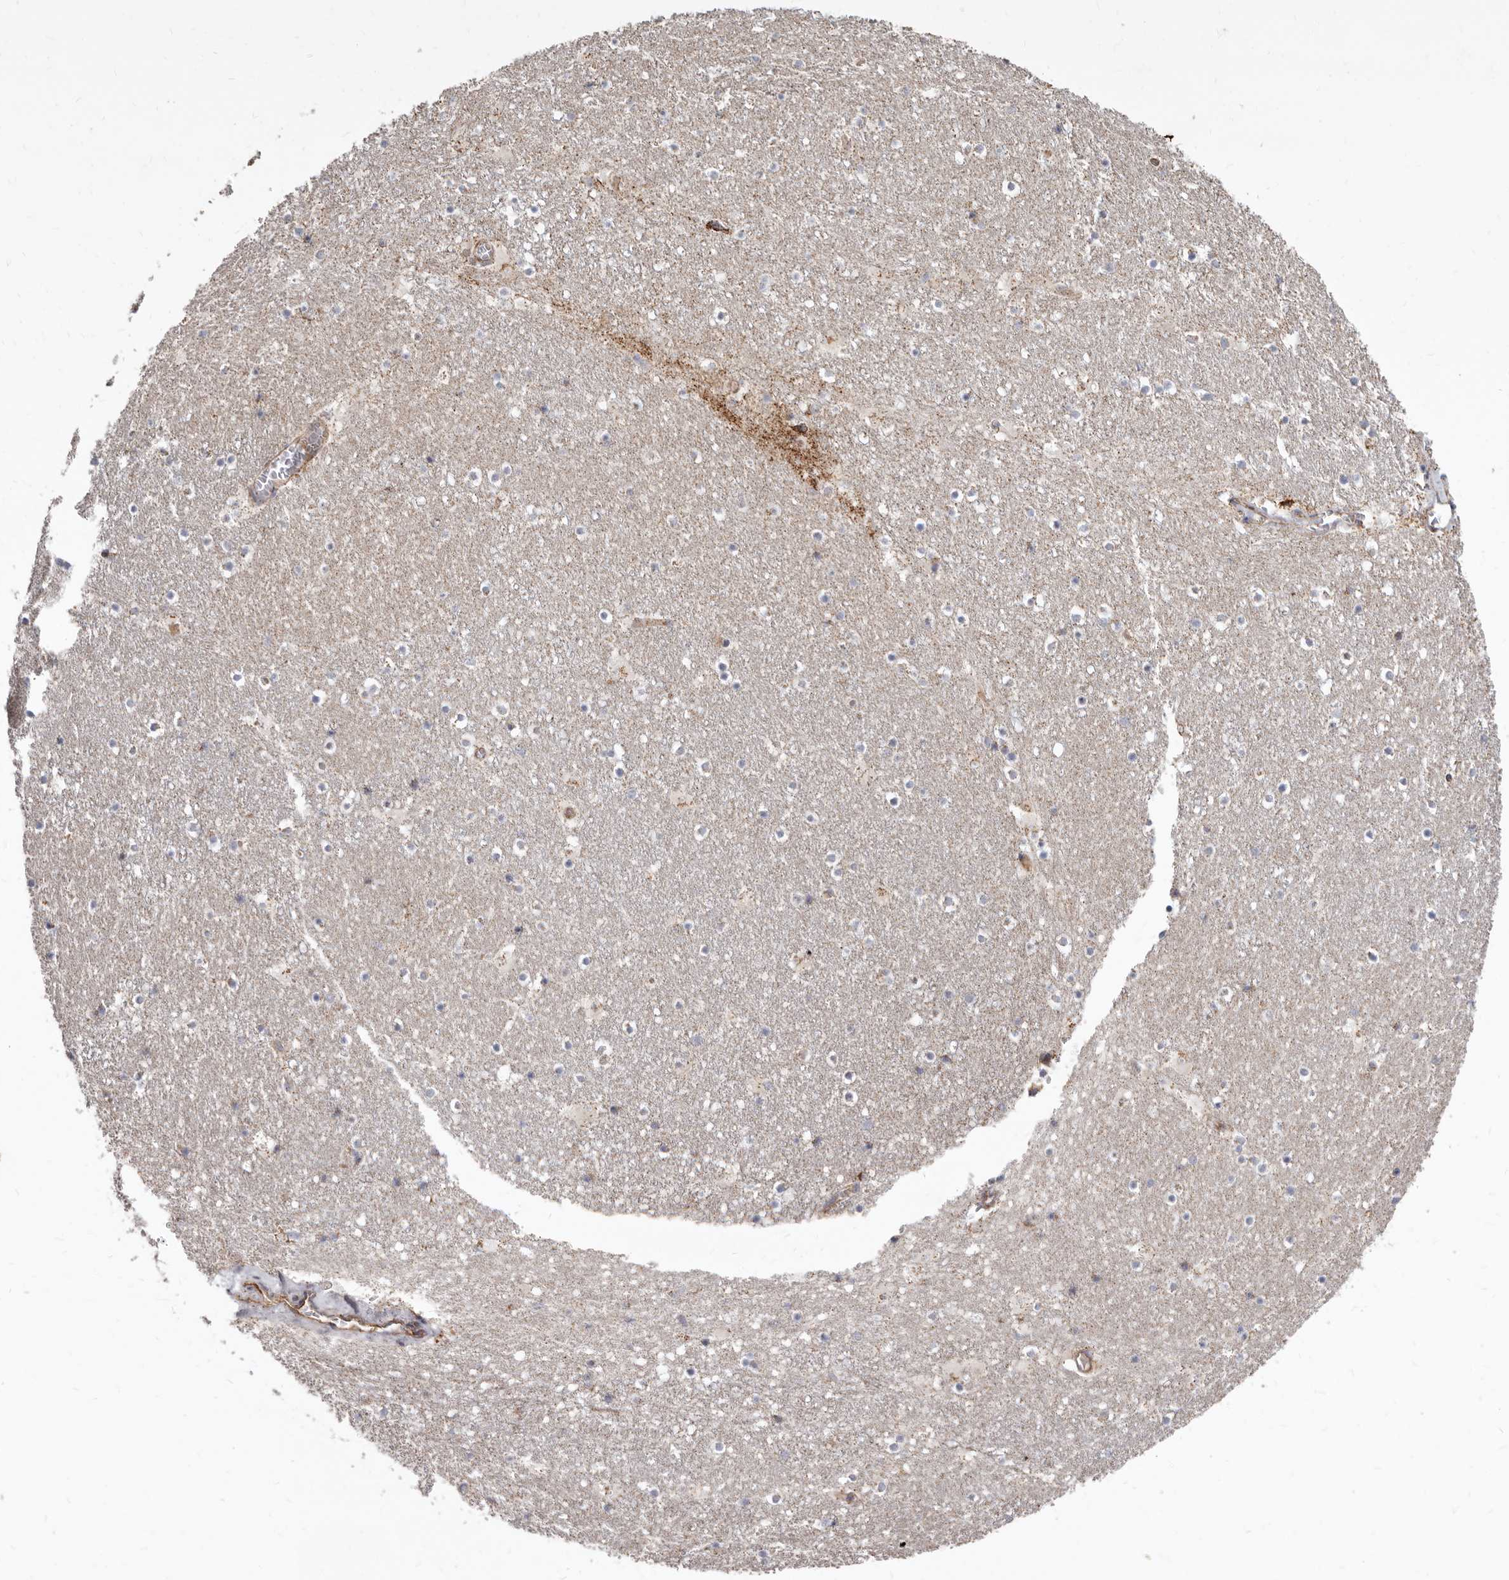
{"staining": {"intensity": "negative", "quantity": "none", "location": "none"}, "tissue": "caudate", "cell_type": "Glial cells", "image_type": "normal", "snomed": [{"axis": "morphology", "description": "Normal tissue, NOS"}, {"axis": "topography", "description": "Lateral ventricle wall"}], "caption": "DAB immunohistochemical staining of normal human caudate demonstrates no significant expression in glial cells.", "gene": "FMO2", "patient": {"sex": "male", "age": 45}}